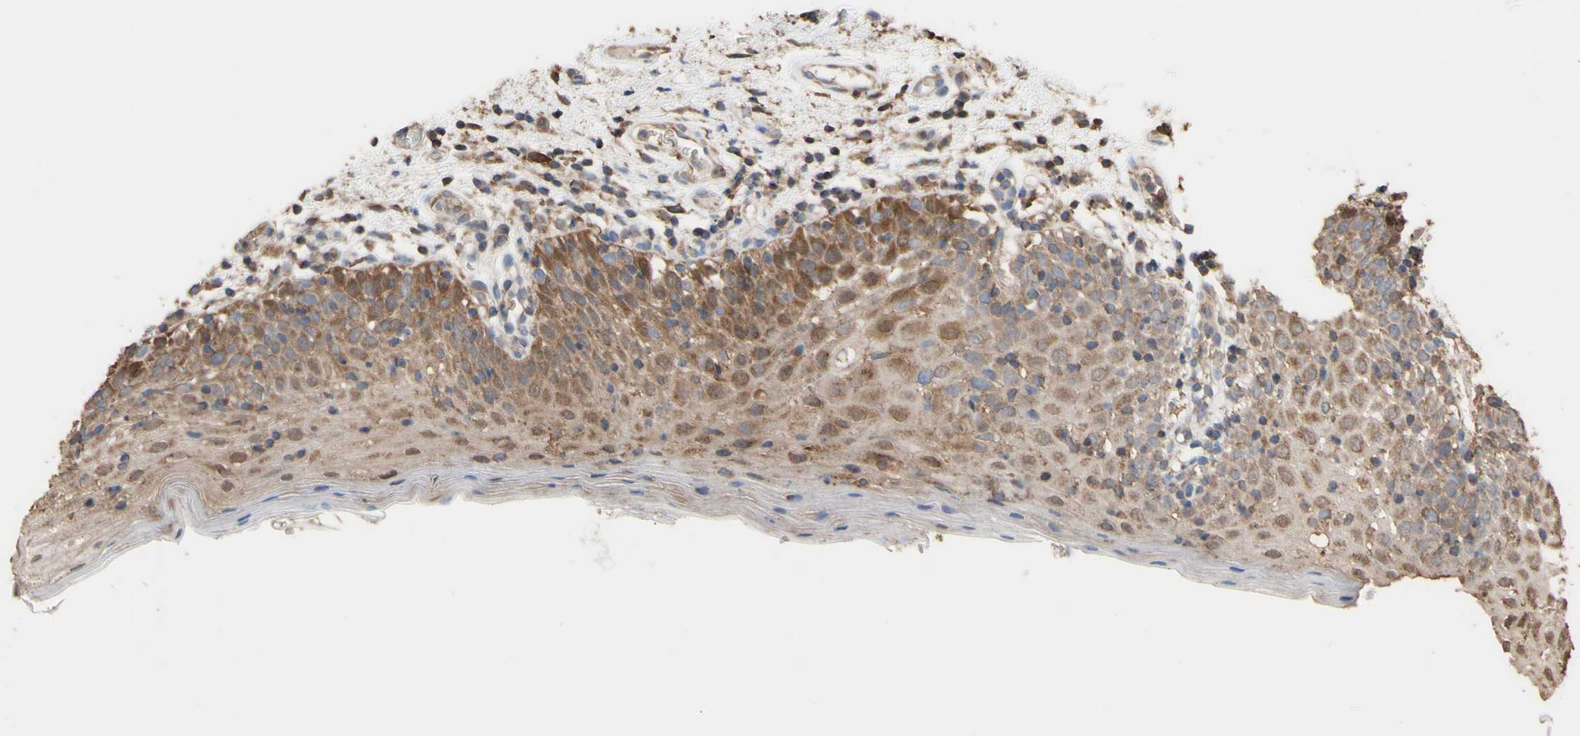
{"staining": {"intensity": "weak", "quantity": ">75%", "location": "cytoplasmic/membranous"}, "tissue": "oral mucosa", "cell_type": "Squamous epithelial cells", "image_type": "normal", "snomed": [{"axis": "morphology", "description": "Normal tissue, NOS"}, {"axis": "morphology", "description": "Squamous cell carcinoma, NOS"}, {"axis": "topography", "description": "Skeletal muscle"}, {"axis": "topography", "description": "Oral tissue"}], "caption": "A photomicrograph of oral mucosa stained for a protein reveals weak cytoplasmic/membranous brown staining in squamous epithelial cells. (DAB = brown stain, brightfield microscopy at high magnification).", "gene": "ALDH9A1", "patient": {"sex": "male", "age": 71}}